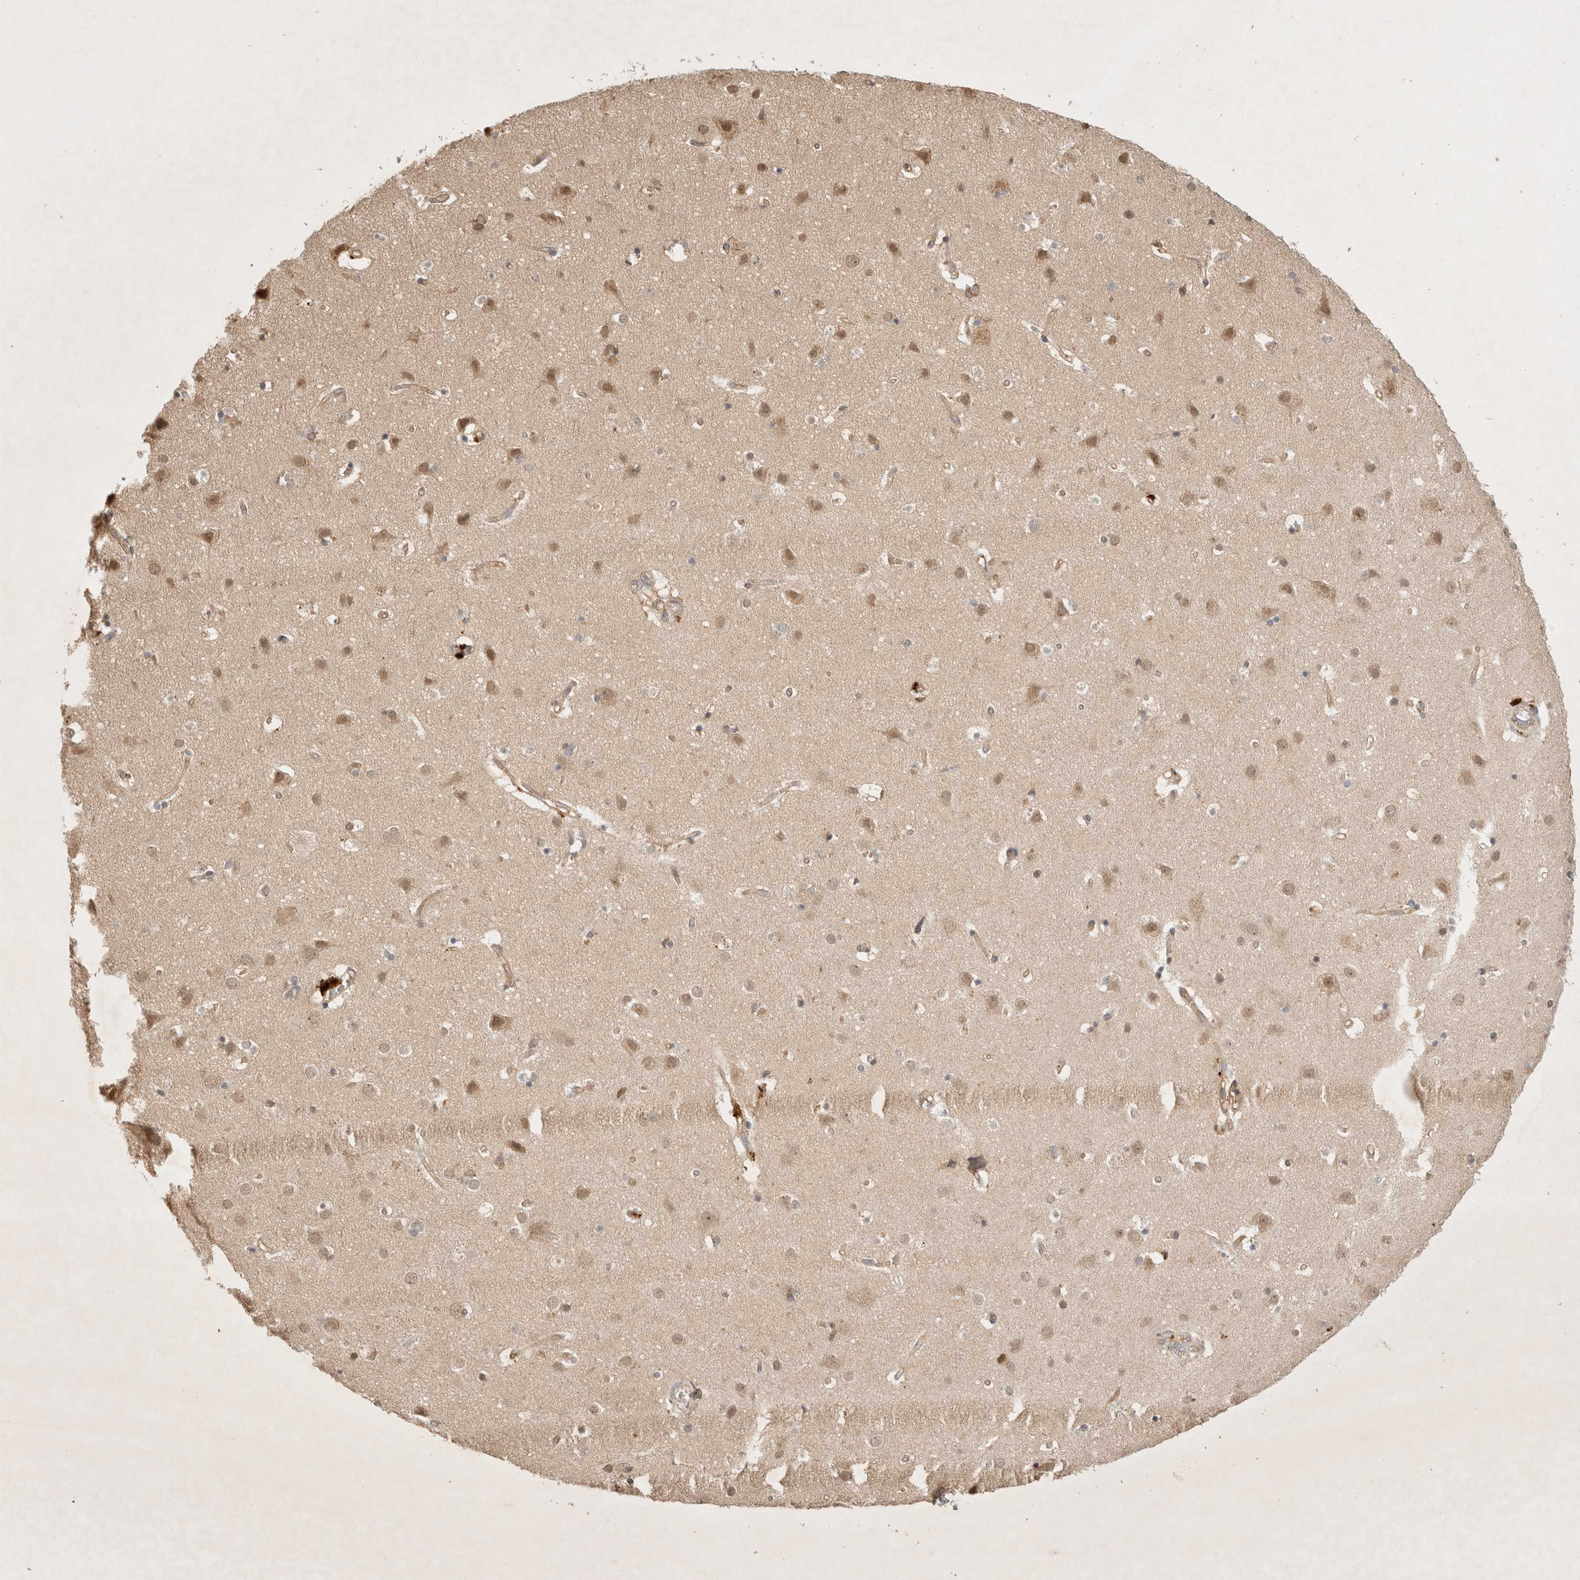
{"staining": {"intensity": "moderate", "quantity": "25%-75%", "location": "cytoplasmic/membranous"}, "tissue": "cerebral cortex", "cell_type": "Endothelial cells", "image_type": "normal", "snomed": [{"axis": "morphology", "description": "Normal tissue, NOS"}, {"axis": "topography", "description": "Cerebral cortex"}], "caption": "Endothelial cells demonstrate medium levels of moderate cytoplasmic/membranous staining in approximately 25%-75% of cells in benign human cerebral cortex. (DAB (3,3'-diaminobenzidine) = brown stain, brightfield microscopy at high magnification).", "gene": "YES1", "patient": {"sex": "male", "age": 54}}